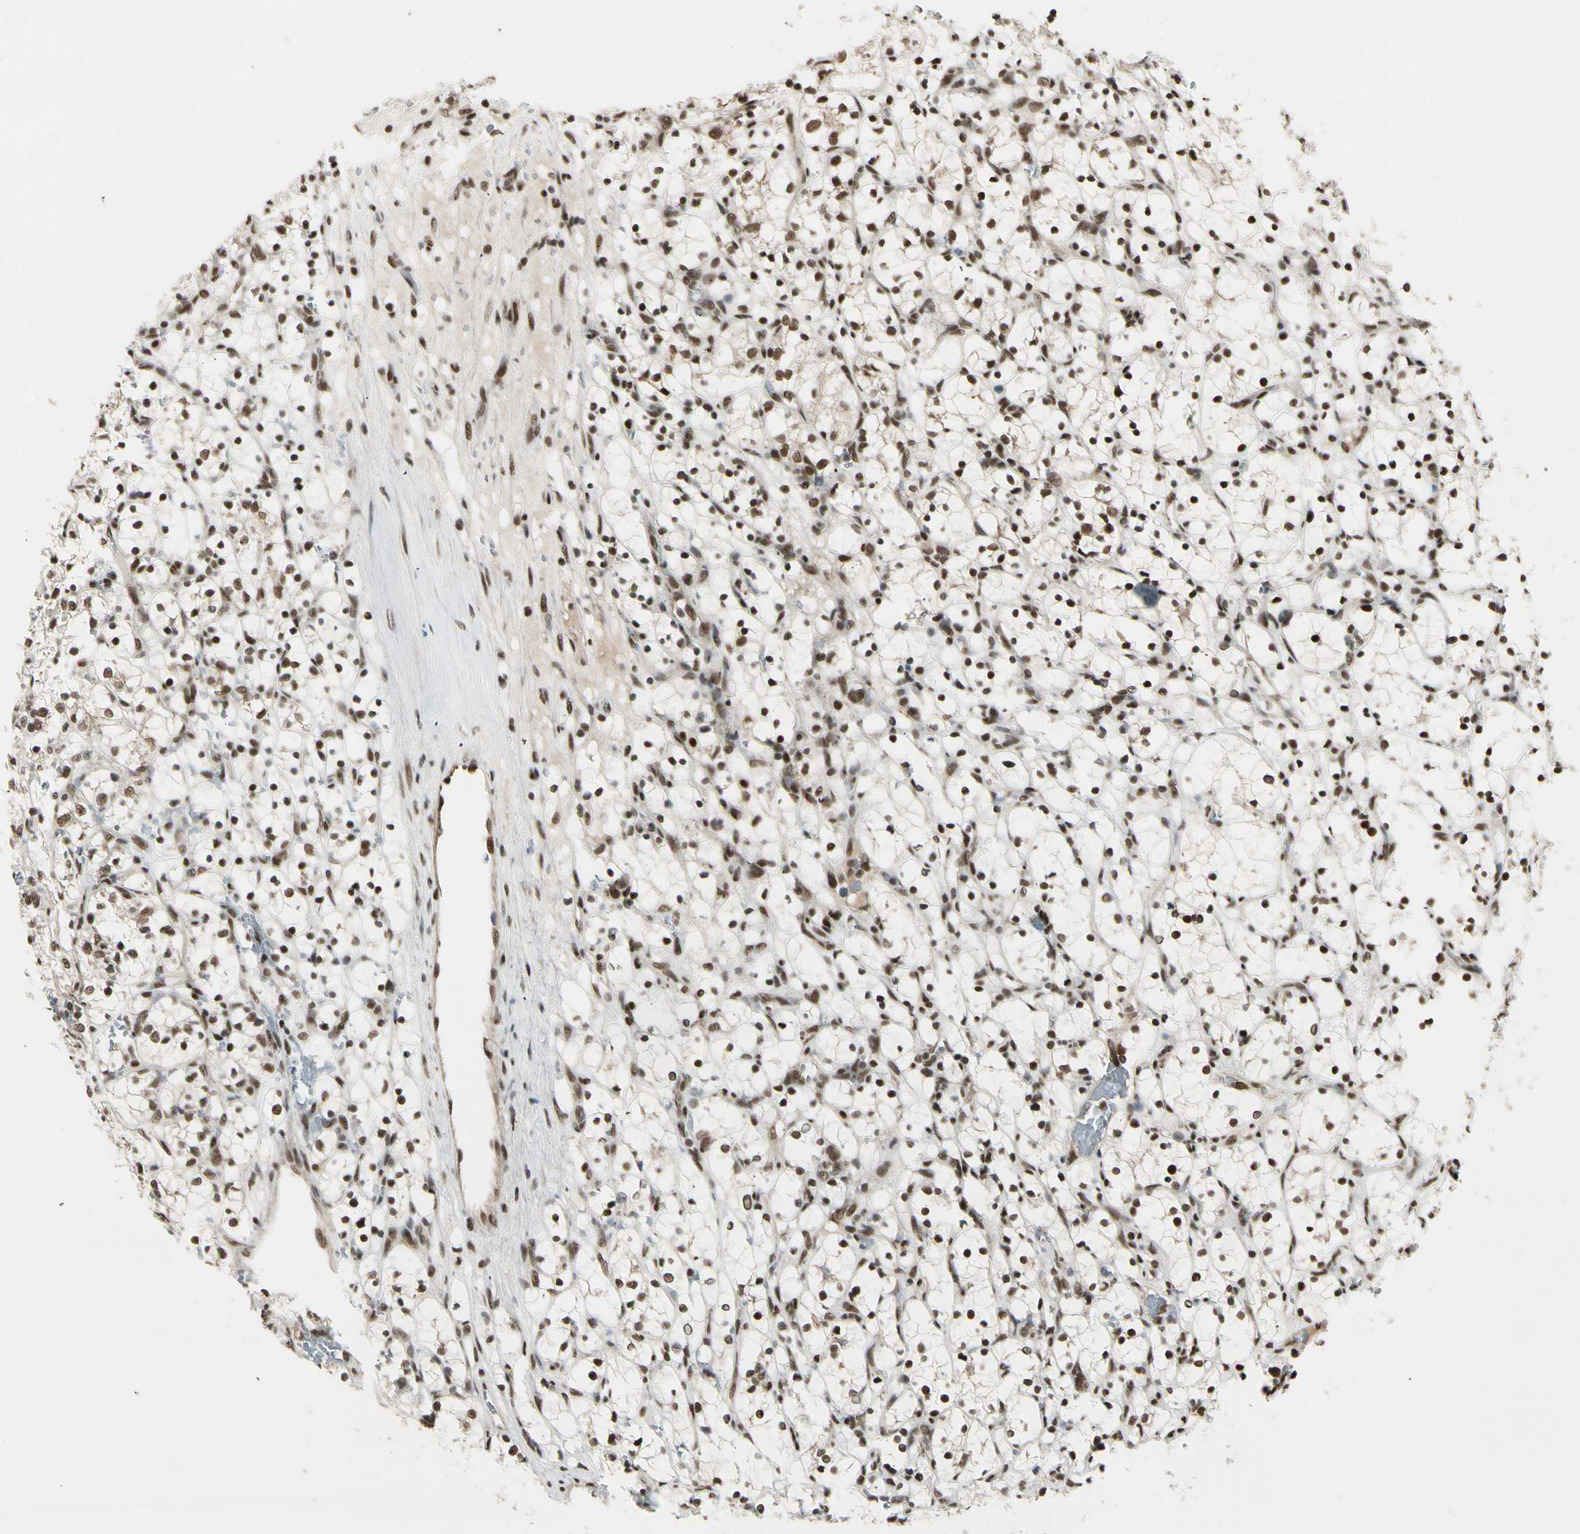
{"staining": {"intensity": "strong", "quantity": ">75%", "location": "nuclear"}, "tissue": "renal cancer", "cell_type": "Tumor cells", "image_type": "cancer", "snomed": [{"axis": "morphology", "description": "Adenocarcinoma, NOS"}, {"axis": "topography", "description": "Kidney"}], "caption": "Immunohistochemistry histopathology image of neoplastic tissue: renal cancer (adenocarcinoma) stained using immunohistochemistry (IHC) exhibits high levels of strong protein expression localized specifically in the nuclear of tumor cells, appearing as a nuclear brown color.", "gene": "CHAMP1", "patient": {"sex": "female", "age": 69}}